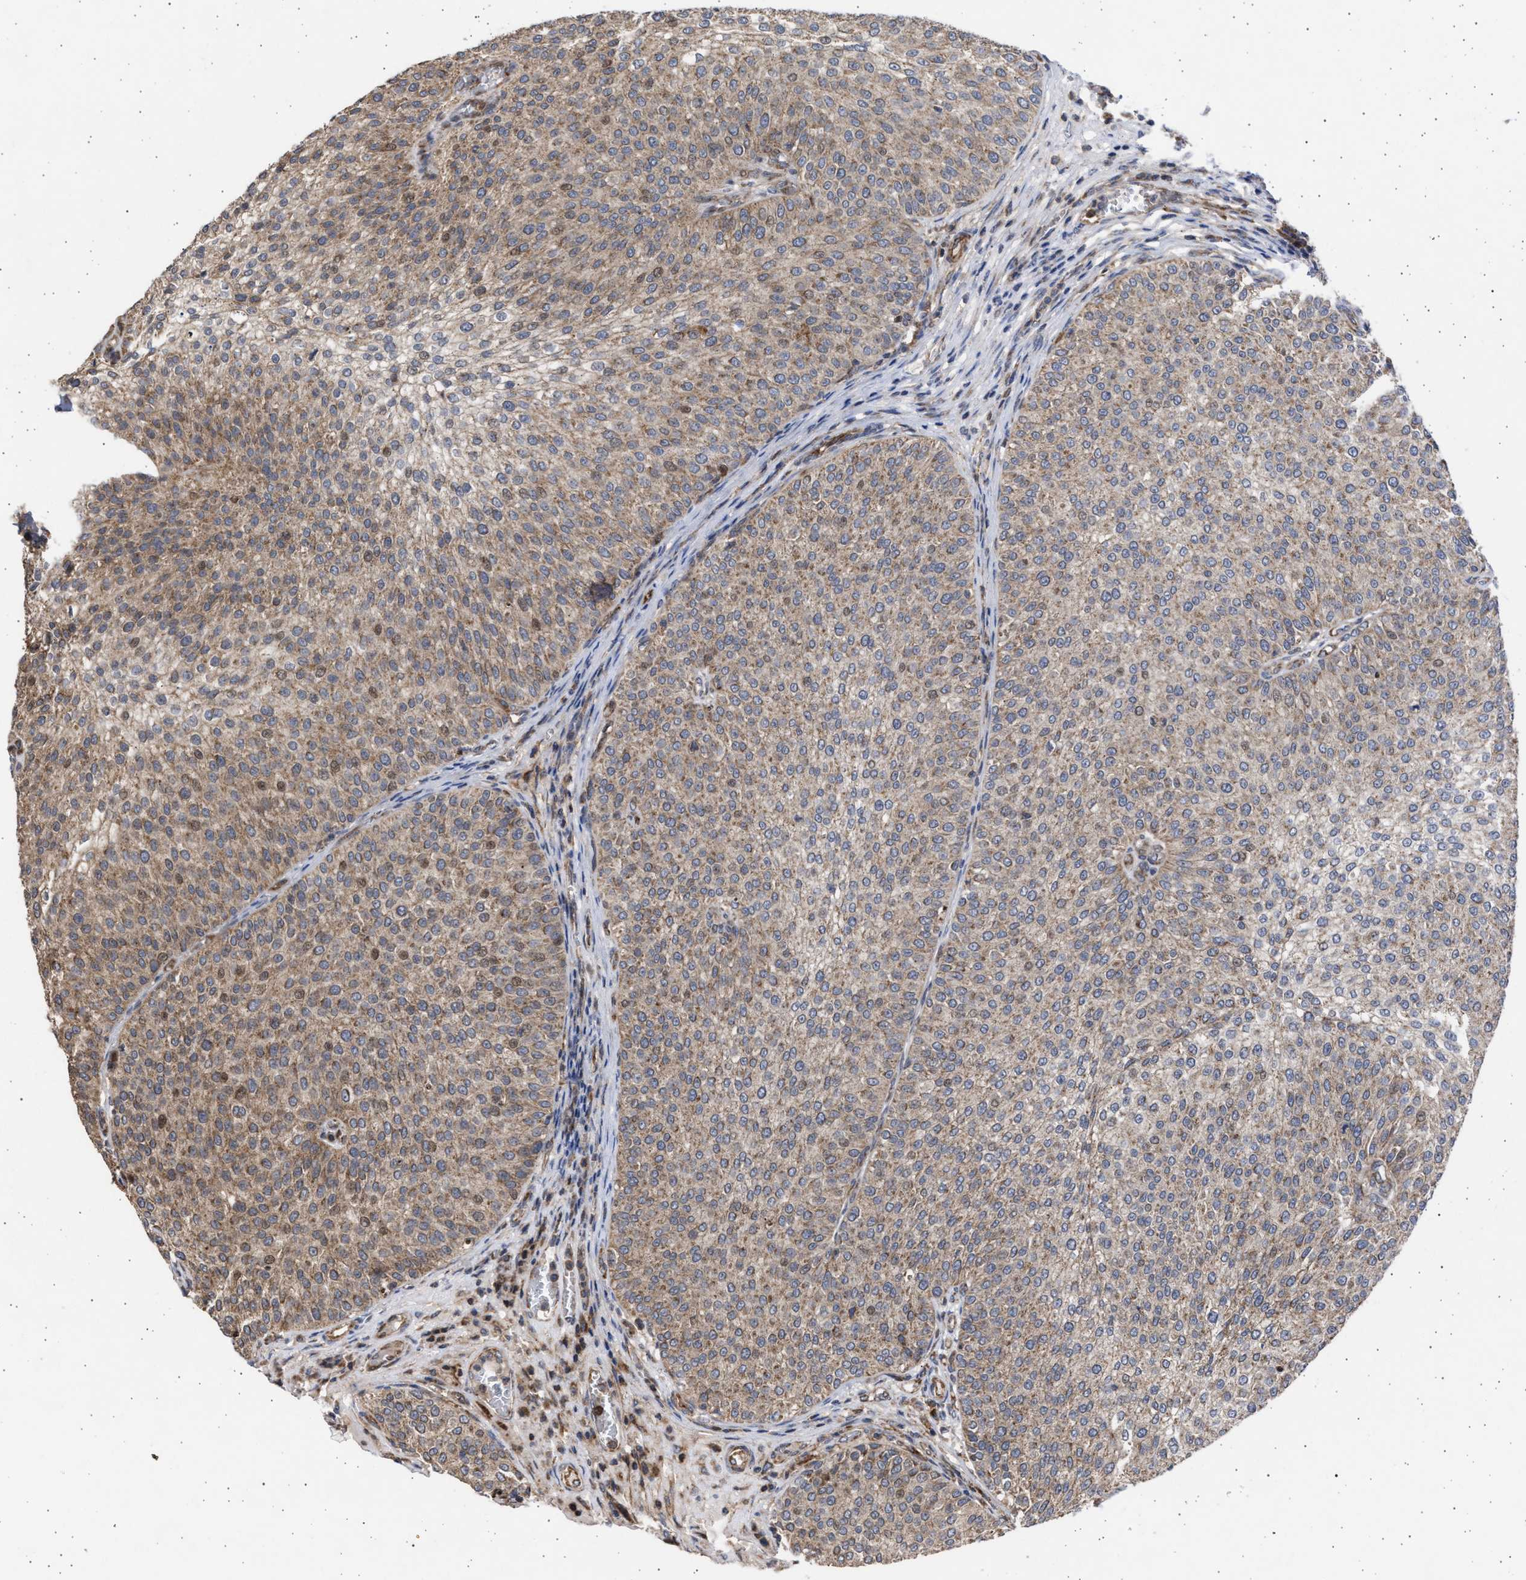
{"staining": {"intensity": "moderate", "quantity": ">75%", "location": "cytoplasmic/membranous"}, "tissue": "urothelial cancer", "cell_type": "Tumor cells", "image_type": "cancer", "snomed": [{"axis": "morphology", "description": "Urothelial carcinoma, Low grade"}, {"axis": "topography", "description": "Smooth muscle"}, {"axis": "topography", "description": "Urinary bladder"}], "caption": "There is medium levels of moderate cytoplasmic/membranous positivity in tumor cells of urothelial cancer, as demonstrated by immunohistochemical staining (brown color).", "gene": "TTC19", "patient": {"sex": "male", "age": 60}}